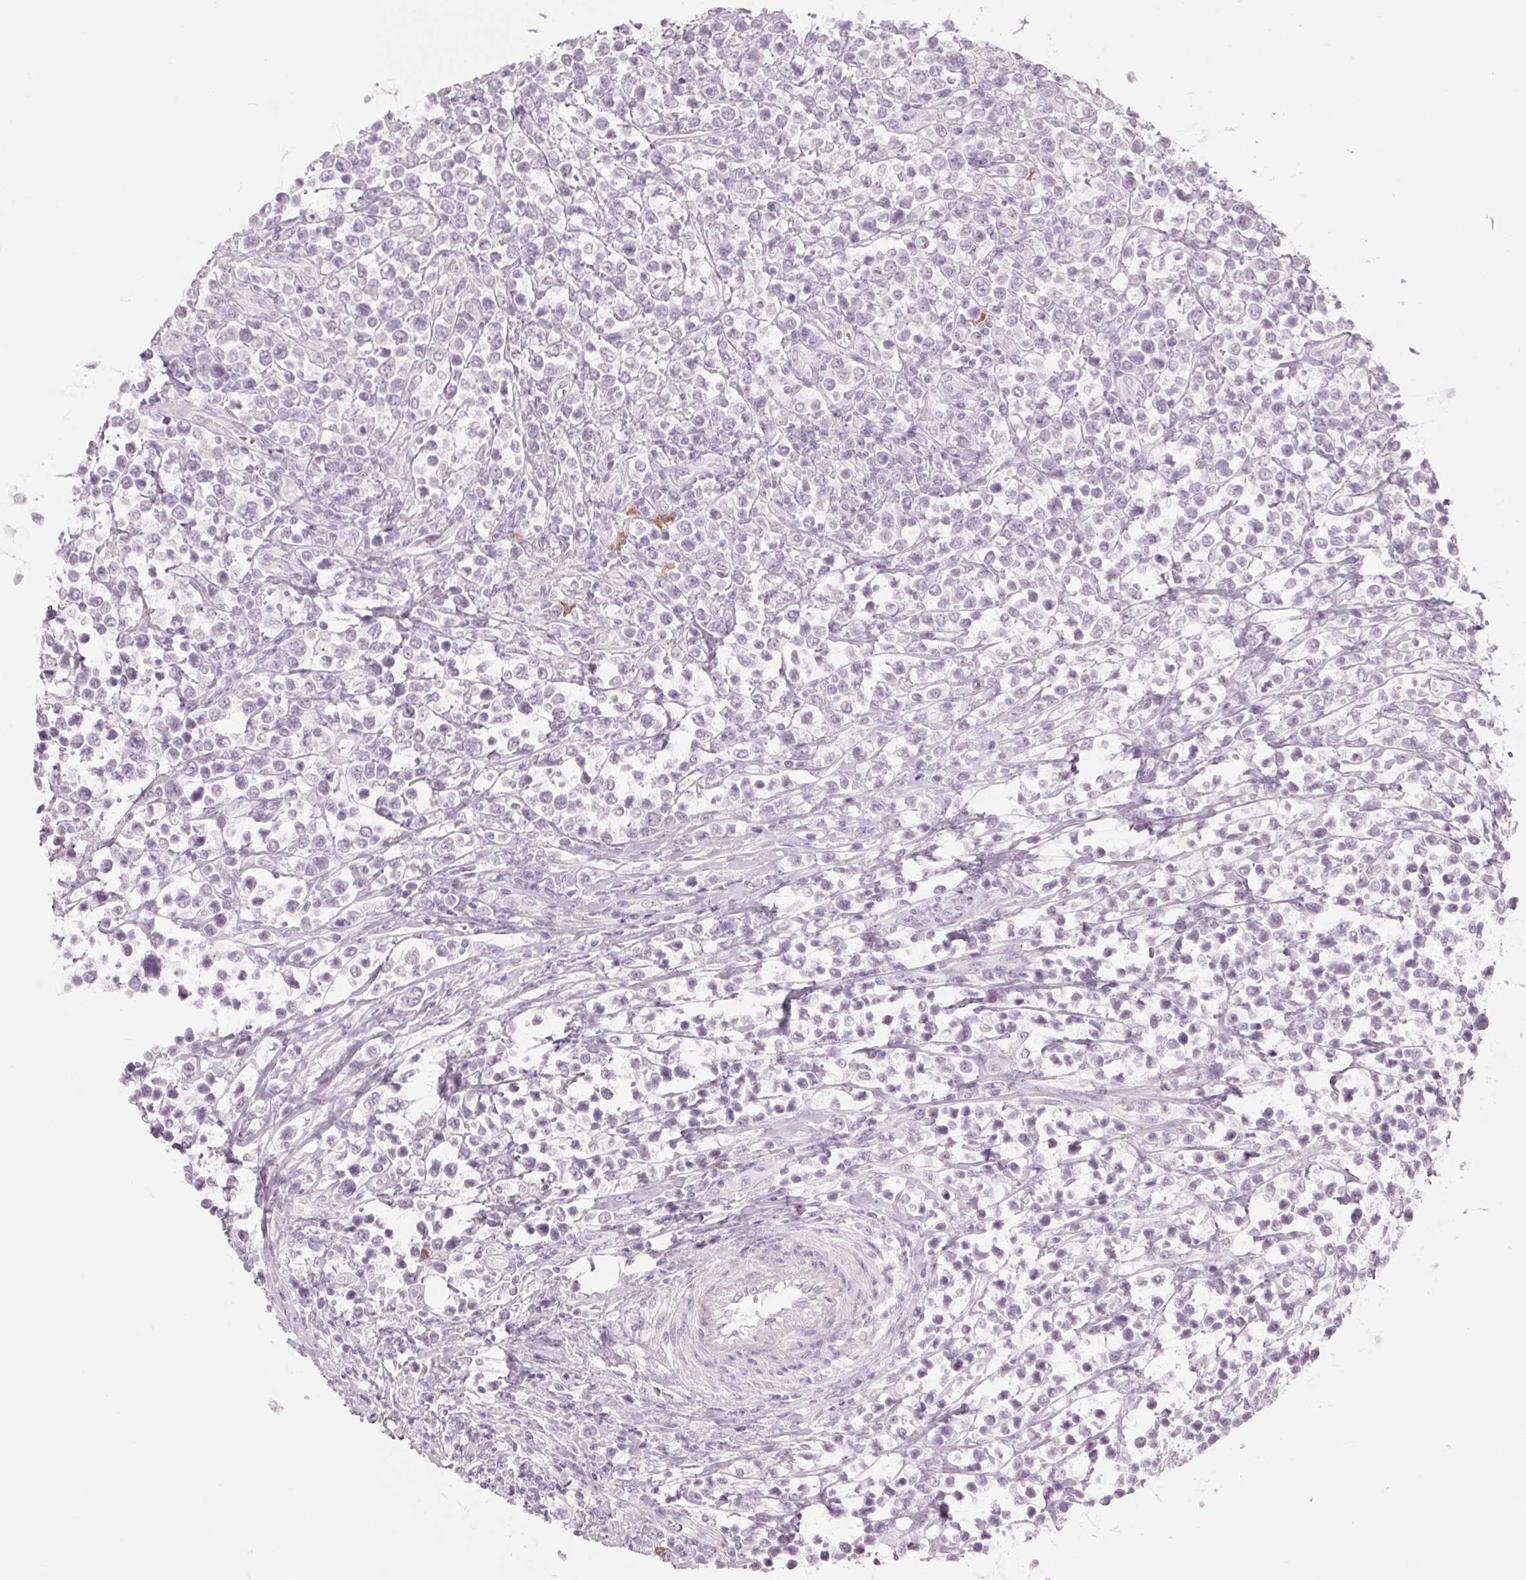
{"staining": {"intensity": "negative", "quantity": "none", "location": "none"}, "tissue": "lymphoma", "cell_type": "Tumor cells", "image_type": "cancer", "snomed": [{"axis": "morphology", "description": "Malignant lymphoma, non-Hodgkin's type, High grade"}, {"axis": "topography", "description": "Soft tissue"}], "caption": "Immunohistochemistry (IHC) micrograph of lymphoma stained for a protein (brown), which demonstrates no expression in tumor cells. (Immunohistochemistry (IHC), brightfield microscopy, high magnification).", "gene": "SCTR", "patient": {"sex": "female", "age": 56}}